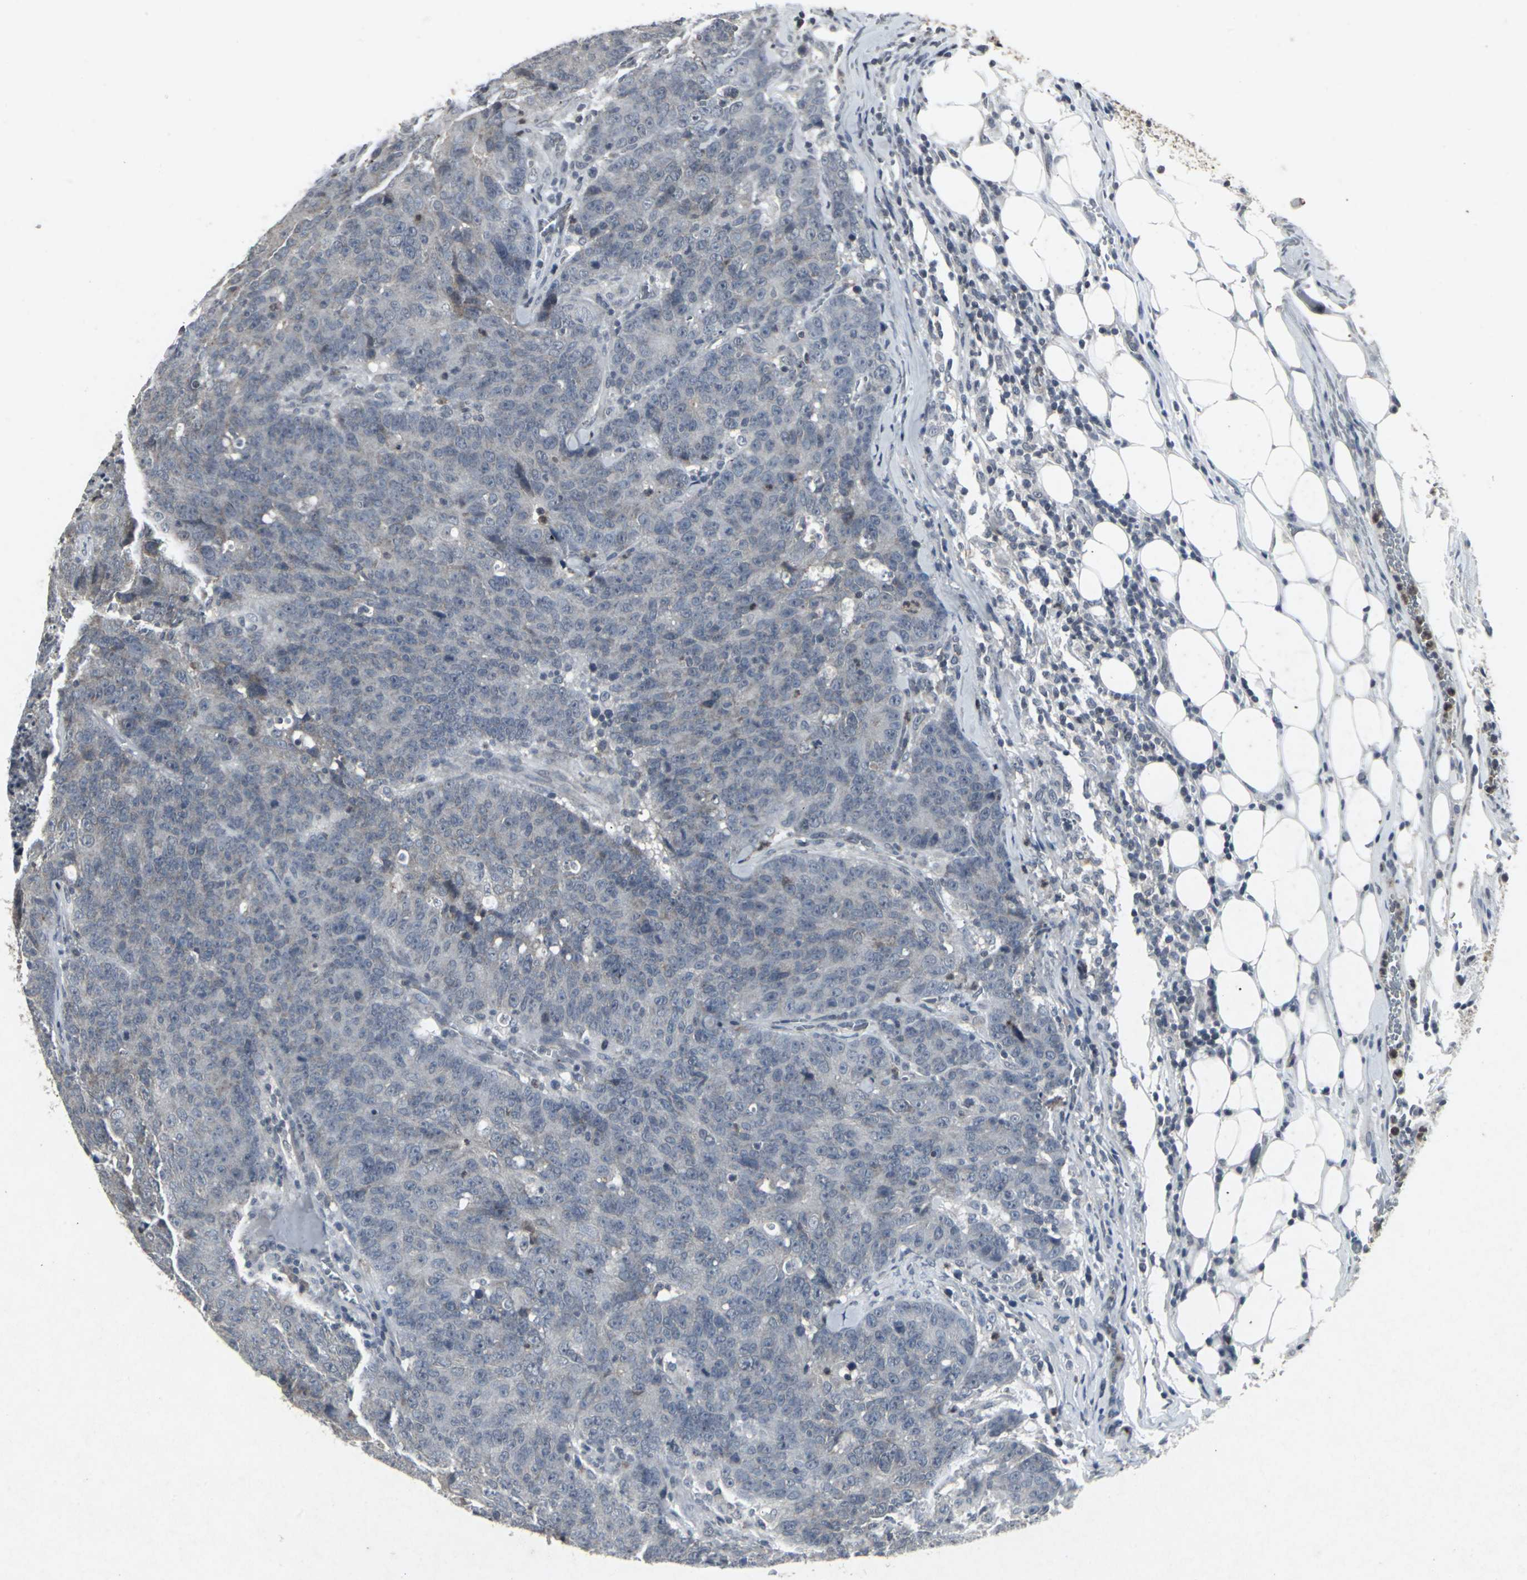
{"staining": {"intensity": "weak", "quantity": "<25%", "location": "cytoplasmic/membranous"}, "tissue": "colorectal cancer", "cell_type": "Tumor cells", "image_type": "cancer", "snomed": [{"axis": "morphology", "description": "Adenocarcinoma, NOS"}, {"axis": "topography", "description": "Colon"}], "caption": "A micrograph of colorectal adenocarcinoma stained for a protein demonstrates no brown staining in tumor cells.", "gene": "BMP4", "patient": {"sex": "female", "age": 53}}